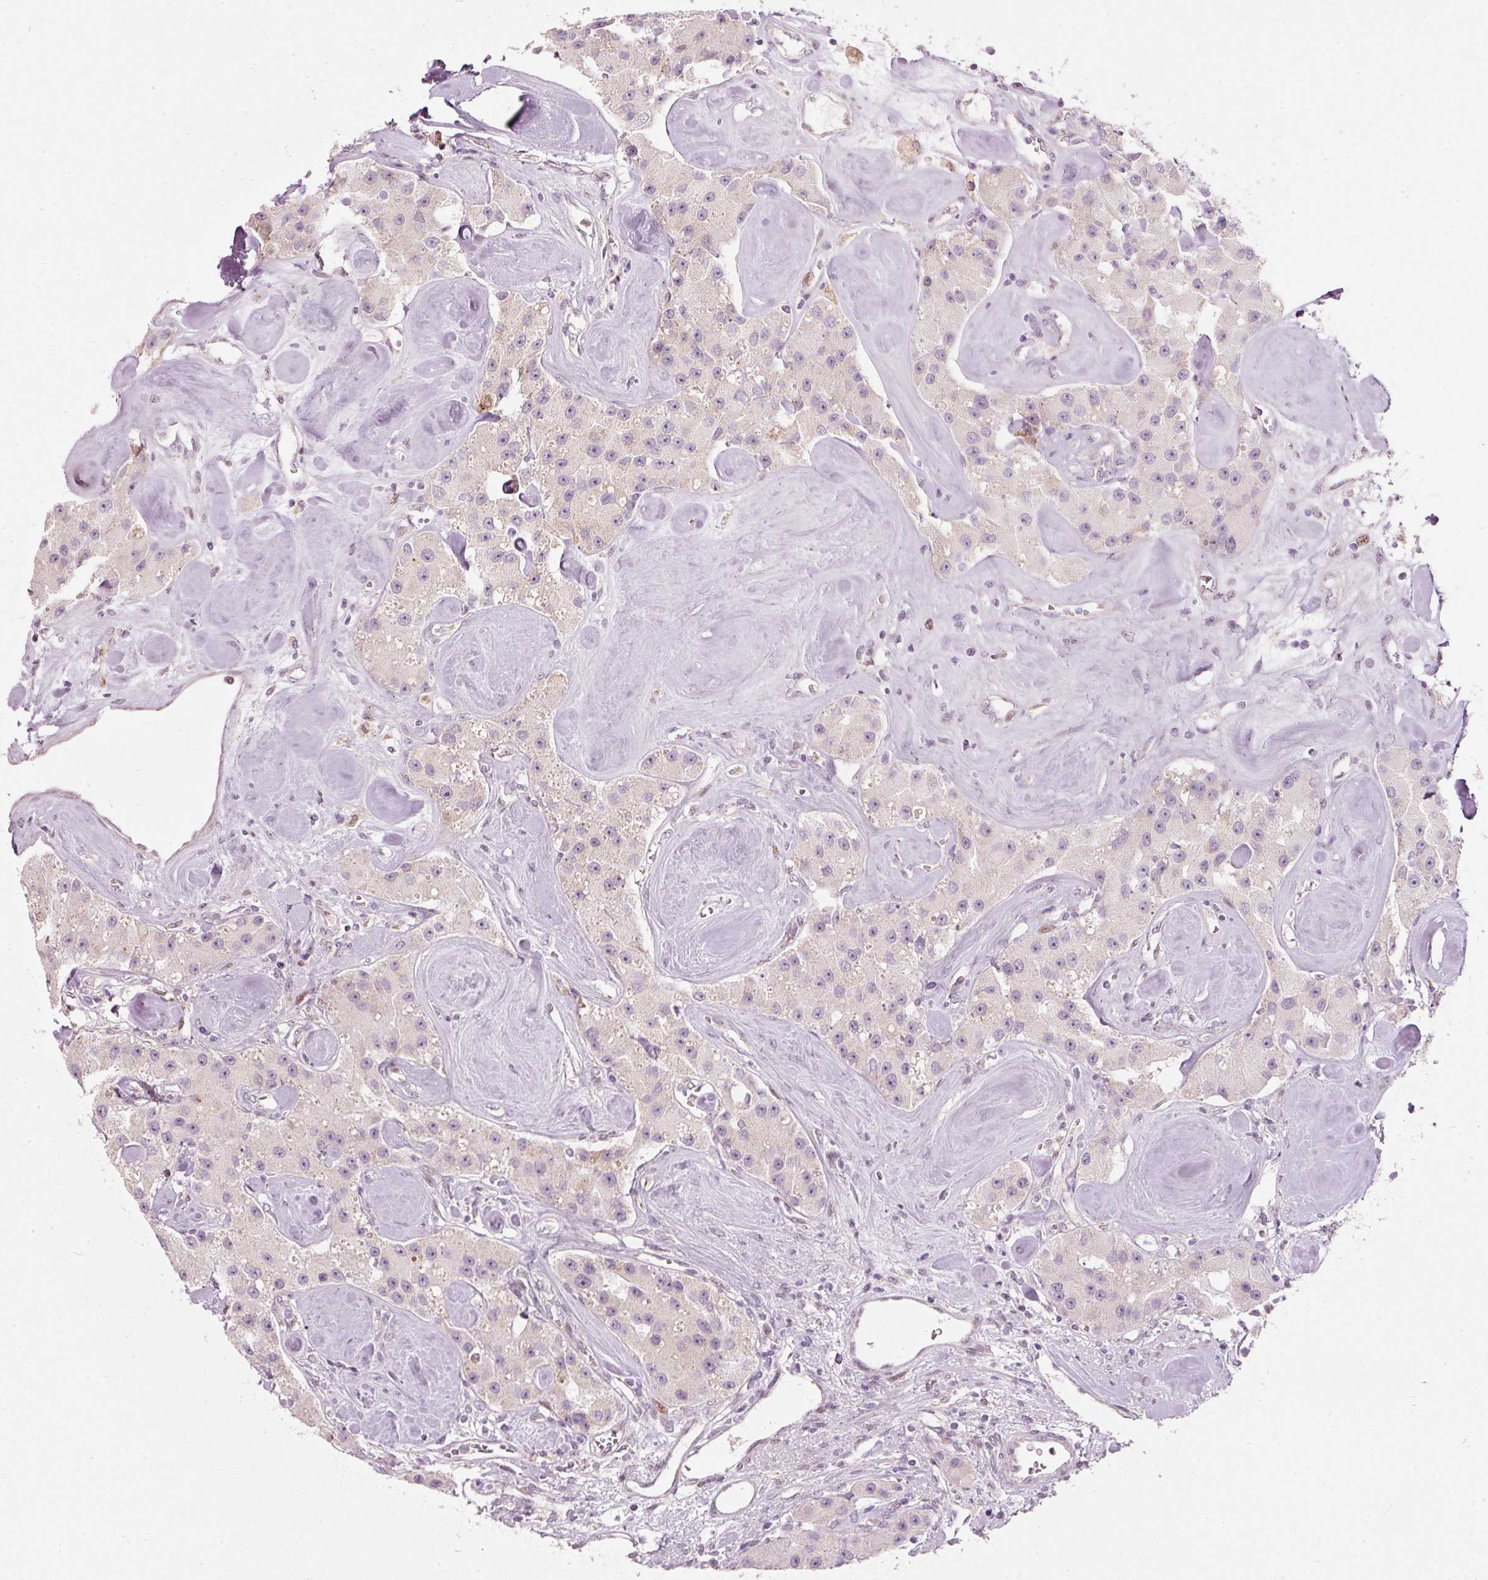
{"staining": {"intensity": "negative", "quantity": "none", "location": "none"}, "tissue": "carcinoid", "cell_type": "Tumor cells", "image_type": "cancer", "snomed": [{"axis": "morphology", "description": "Carcinoid, malignant, NOS"}, {"axis": "topography", "description": "Pancreas"}], "caption": "Micrograph shows no significant protein staining in tumor cells of malignant carcinoid.", "gene": "RNF39", "patient": {"sex": "male", "age": 41}}